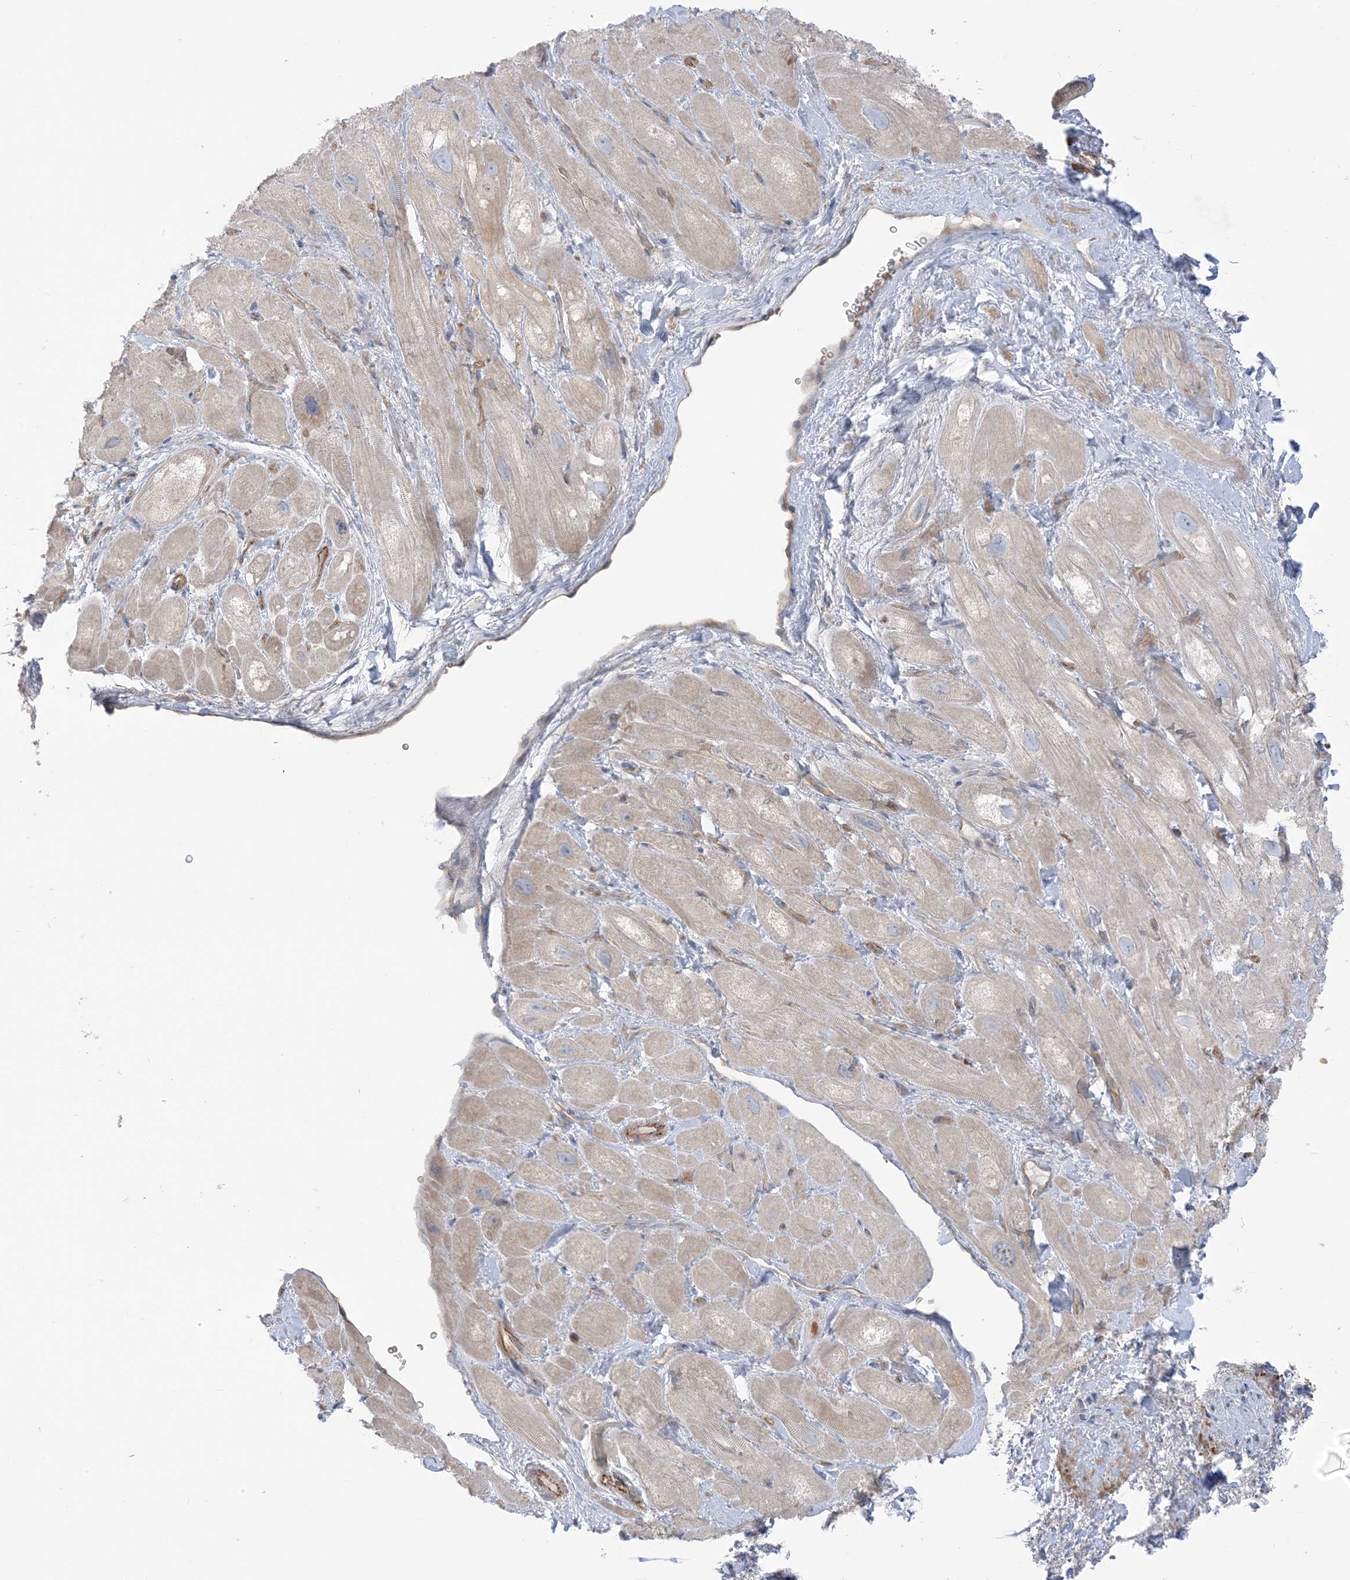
{"staining": {"intensity": "negative", "quantity": "none", "location": "none"}, "tissue": "heart muscle", "cell_type": "Cardiomyocytes", "image_type": "normal", "snomed": [{"axis": "morphology", "description": "Normal tissue, NOS"}, {"axis": "topography", "description": "Heart"}], "caption": "Protein analysis of benign heart muscle exhibits no significant positivity in cardiomyocytes. Nuclei are stained in blue.", "gene": "ICMT", "patient": {"sex": "male", "age": 49}}